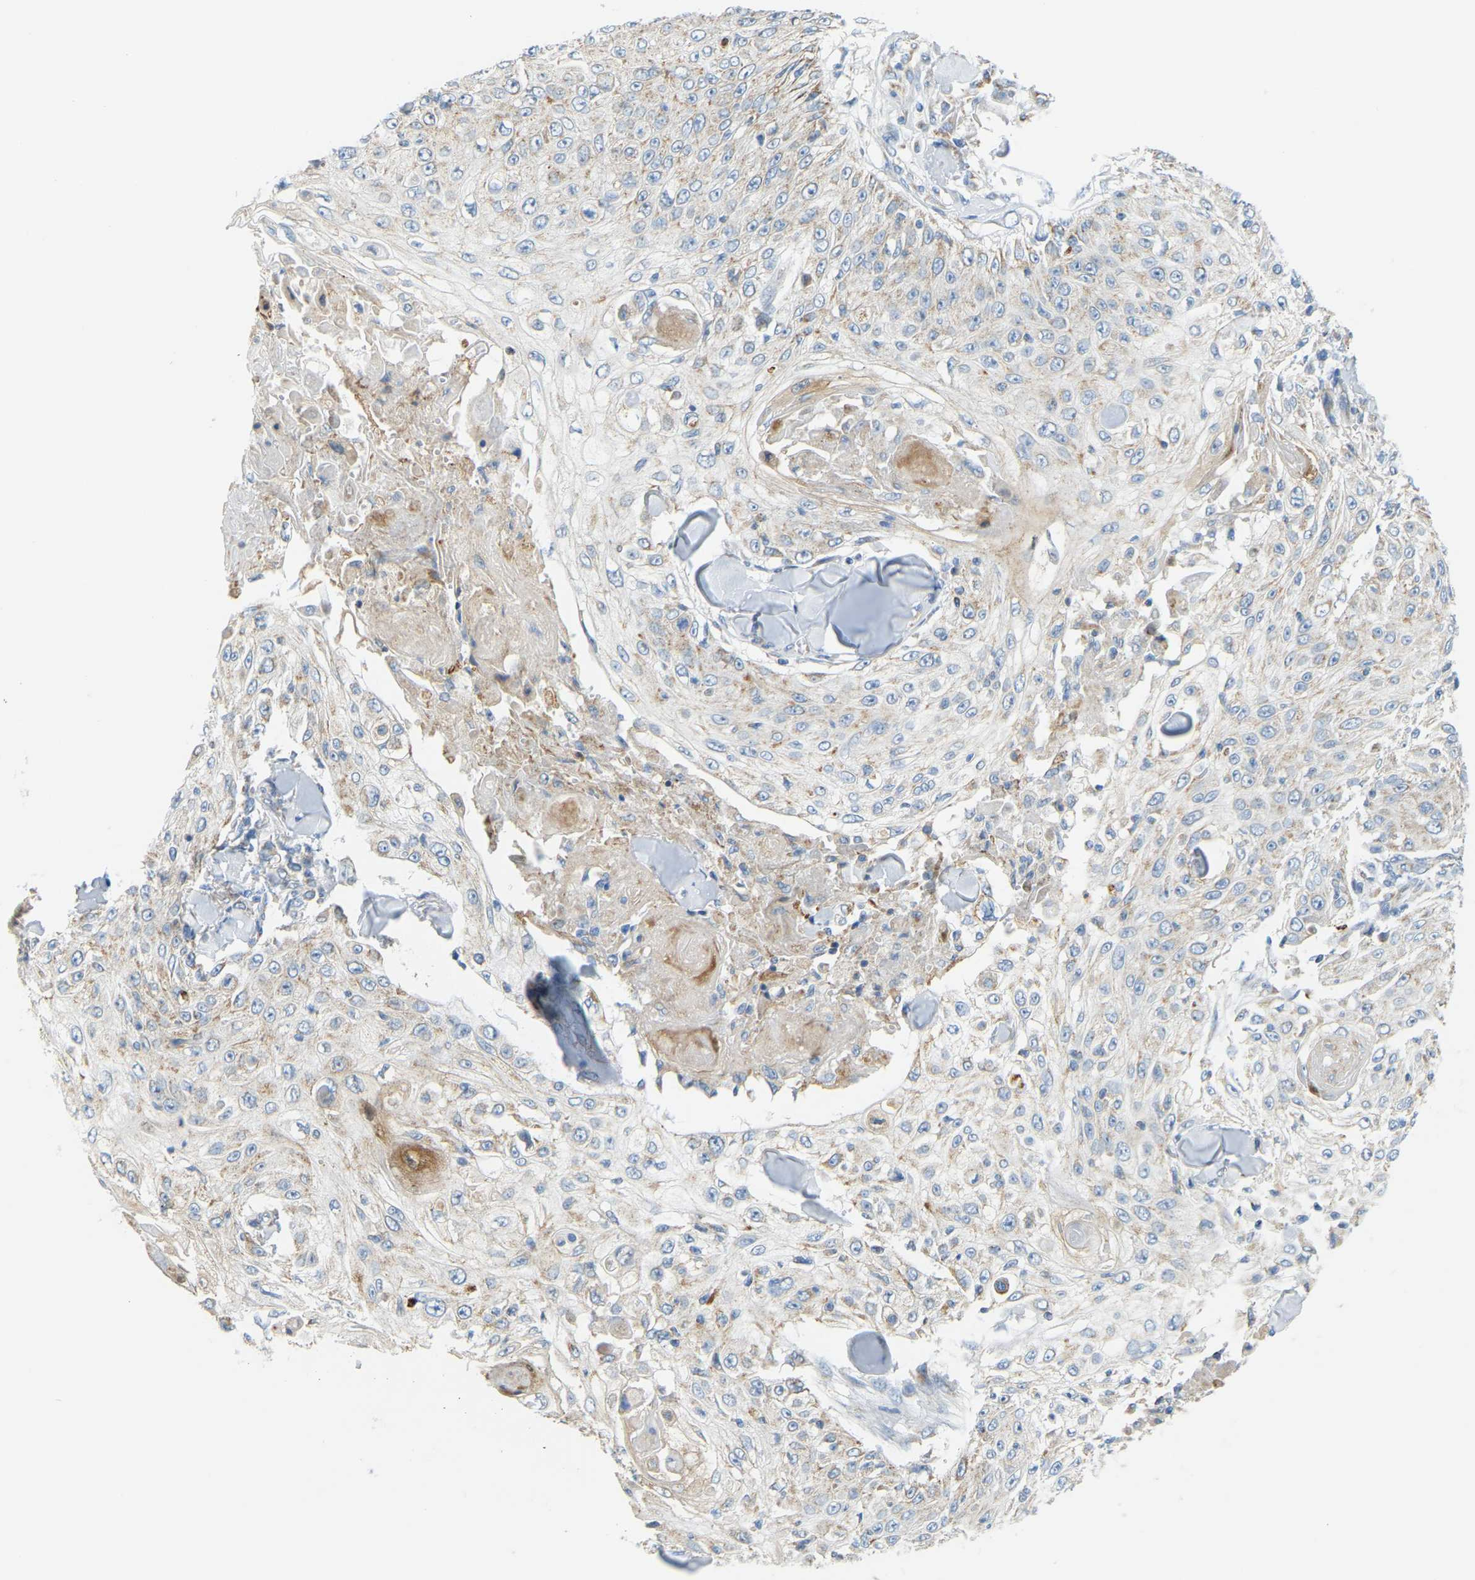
{"staining": {"intensity": "weak", "quantity": "25%-75%", "location": "cytoplasmic/membranous"}, "tissue": "skin cancer", "cell_type": "Tumor cells", "image_type": "cancer", "snomed": [{"axis": "morphology", "description": "Squamous cell carcinoma, NOS"}, {"axis": "topography", "description": "Skin"}], "caption": "The histopathology image exhibits staining of skin cancer, revealing weak cytoplasmic/membranous protein expression (brown color) within tumor cells.", "gene": "GDA", "patient": {"sex": "male", "age": 86}}